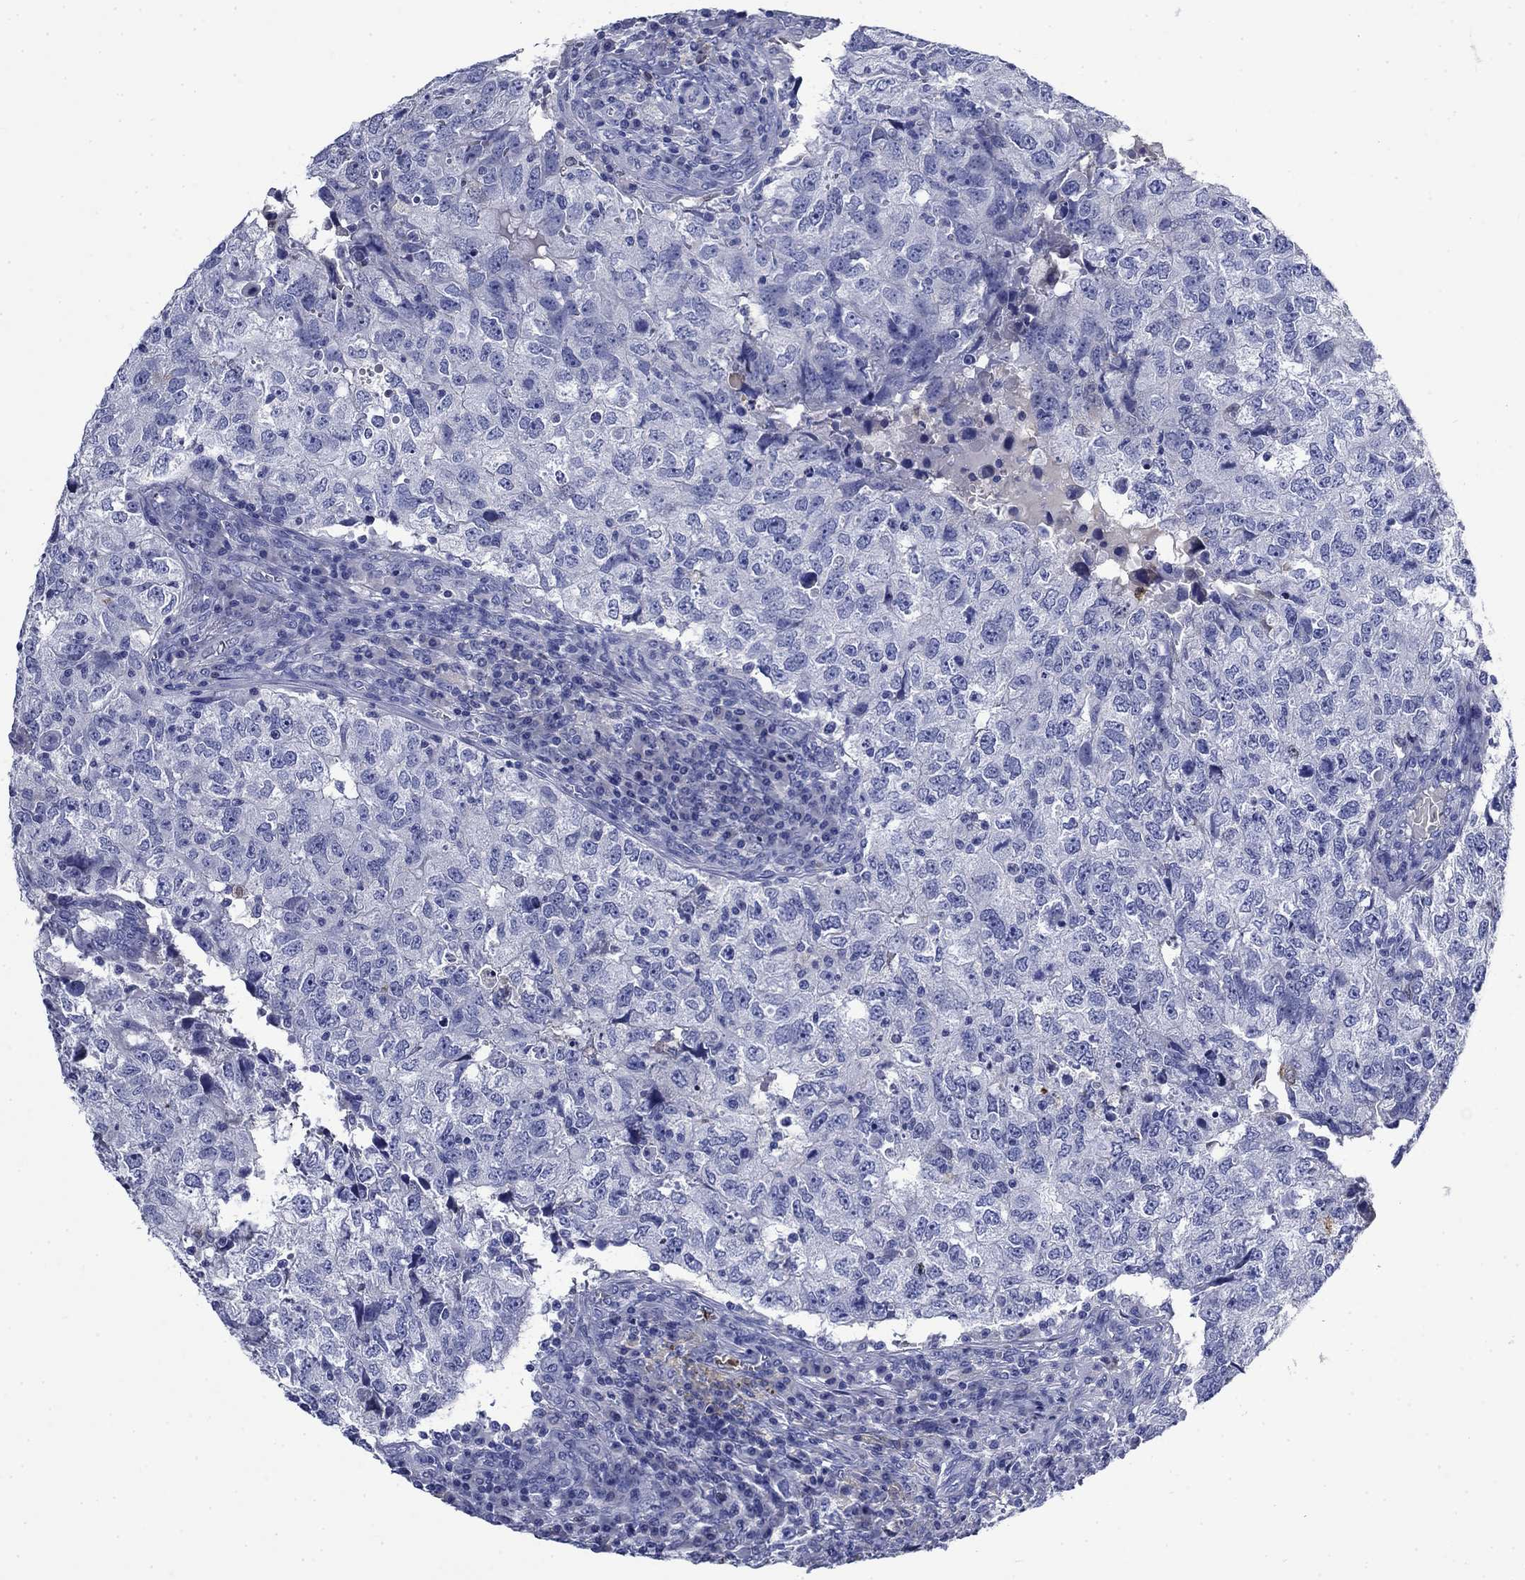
{"staining": {"intensity": "negative", "quantity": "none", "location": "none"}, "tissue": "breast cancer", "cell_type": "Tumor cells", "image_type": "cancer", "snomed": [{"axis": "morphology", "description": "Duct carcinoma"}, {"axis": "topography", "description": "Breast"}], "caption": "Tumor cells are negative for brown protein staining in intraductal carcinoma (breast).", "gene": "TFR2", "patient": {"sex": "female", "age": 30}}